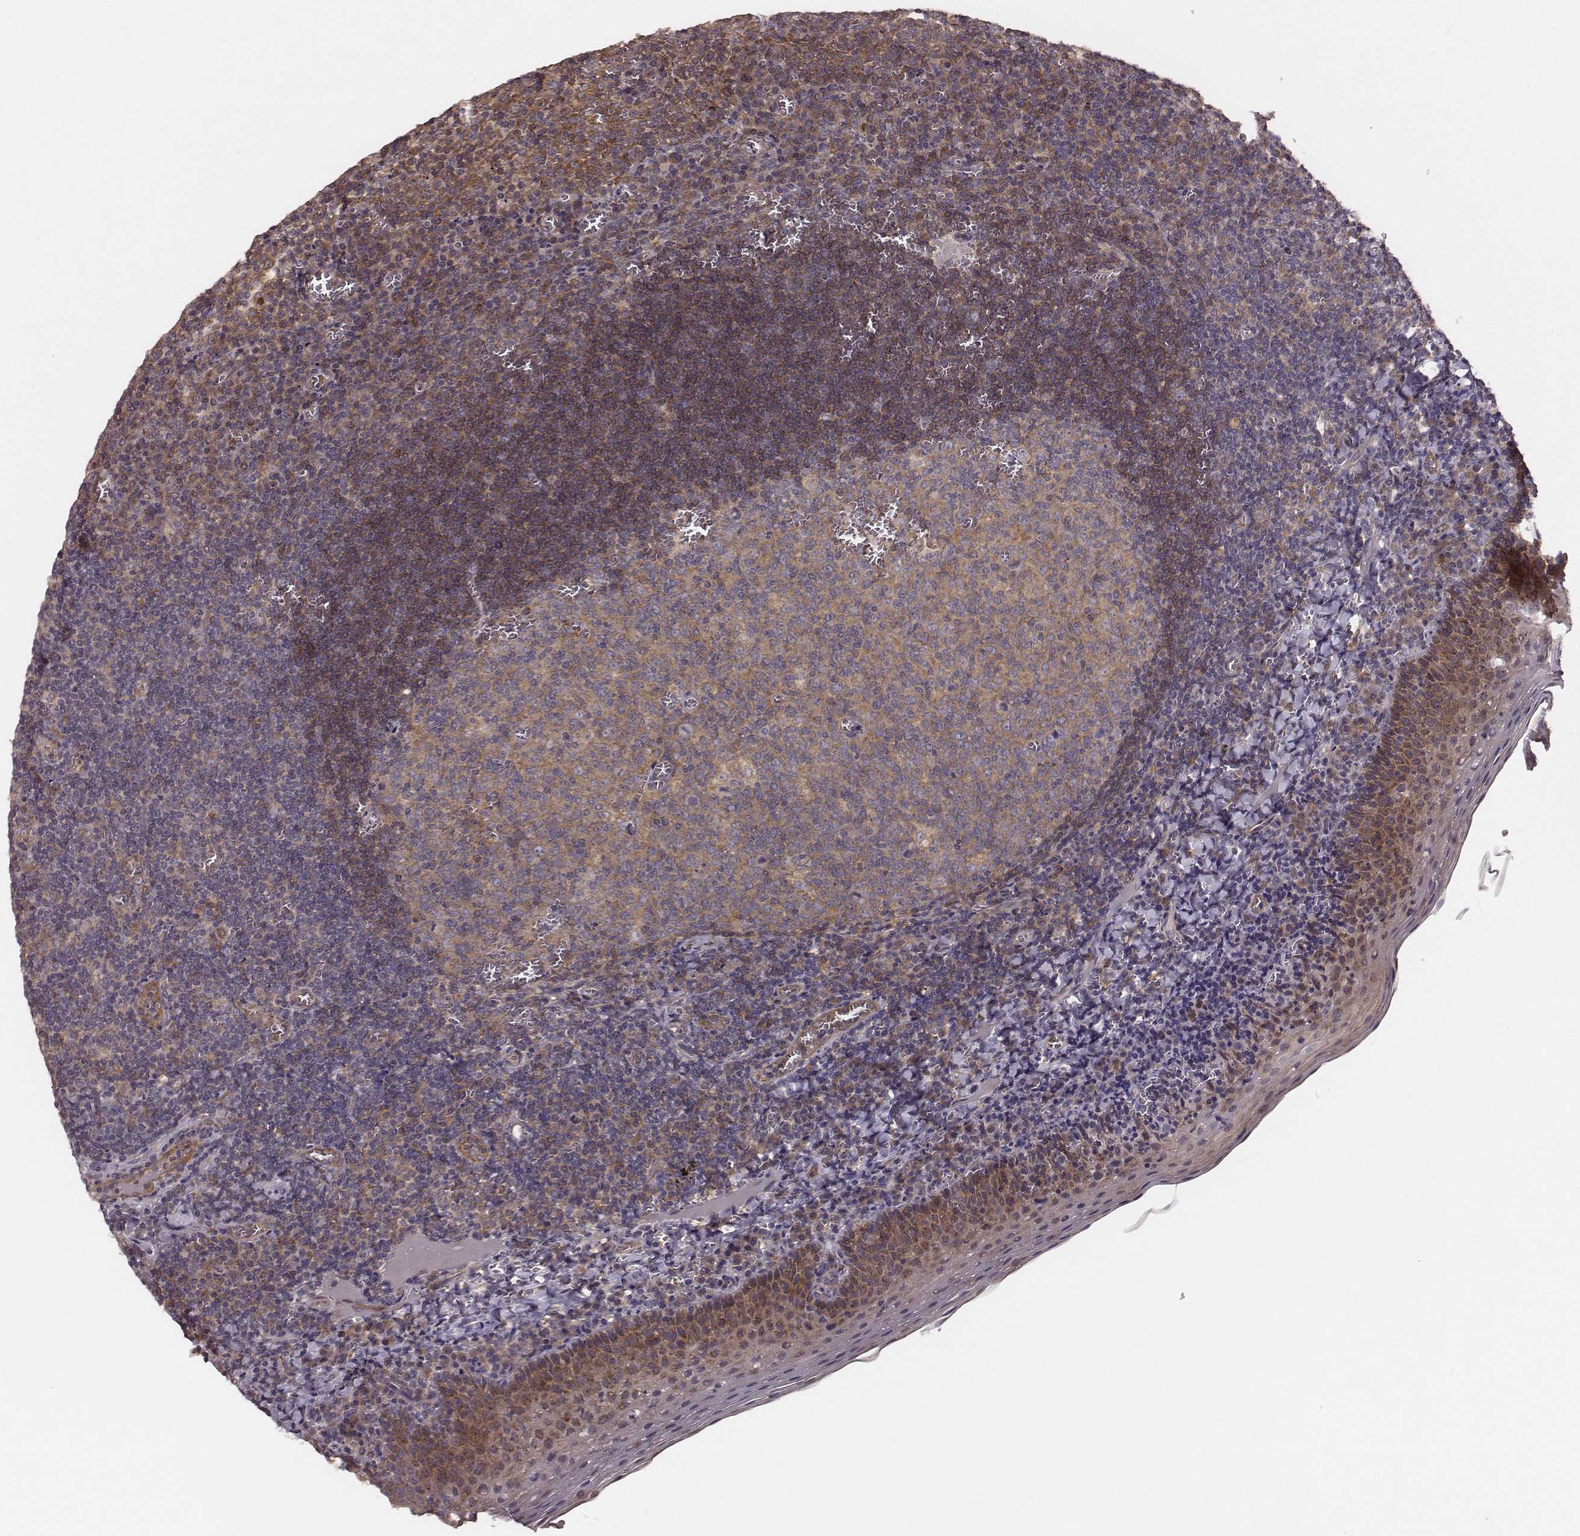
{"staining": {"intensity": "negative", "quantity": "none", "location": "none"}, "tissue": "tonsil", "cell_type": "Germinal center cells", "image_type": "normal", "snomed": [{"axis": "morphology", "description": "Normal tissue, NOS"}, {"axis": "morphology", "description": "Inflammation, NOS"}, {"axis": "topography", "description": "Tonsil"}], "caption": "Human tonsil stained for a protein using immunohistochemistry shows no expression in germinal center cells.", "gene": "VPS26A", "patient": {"sex": "female", "age": 31}}